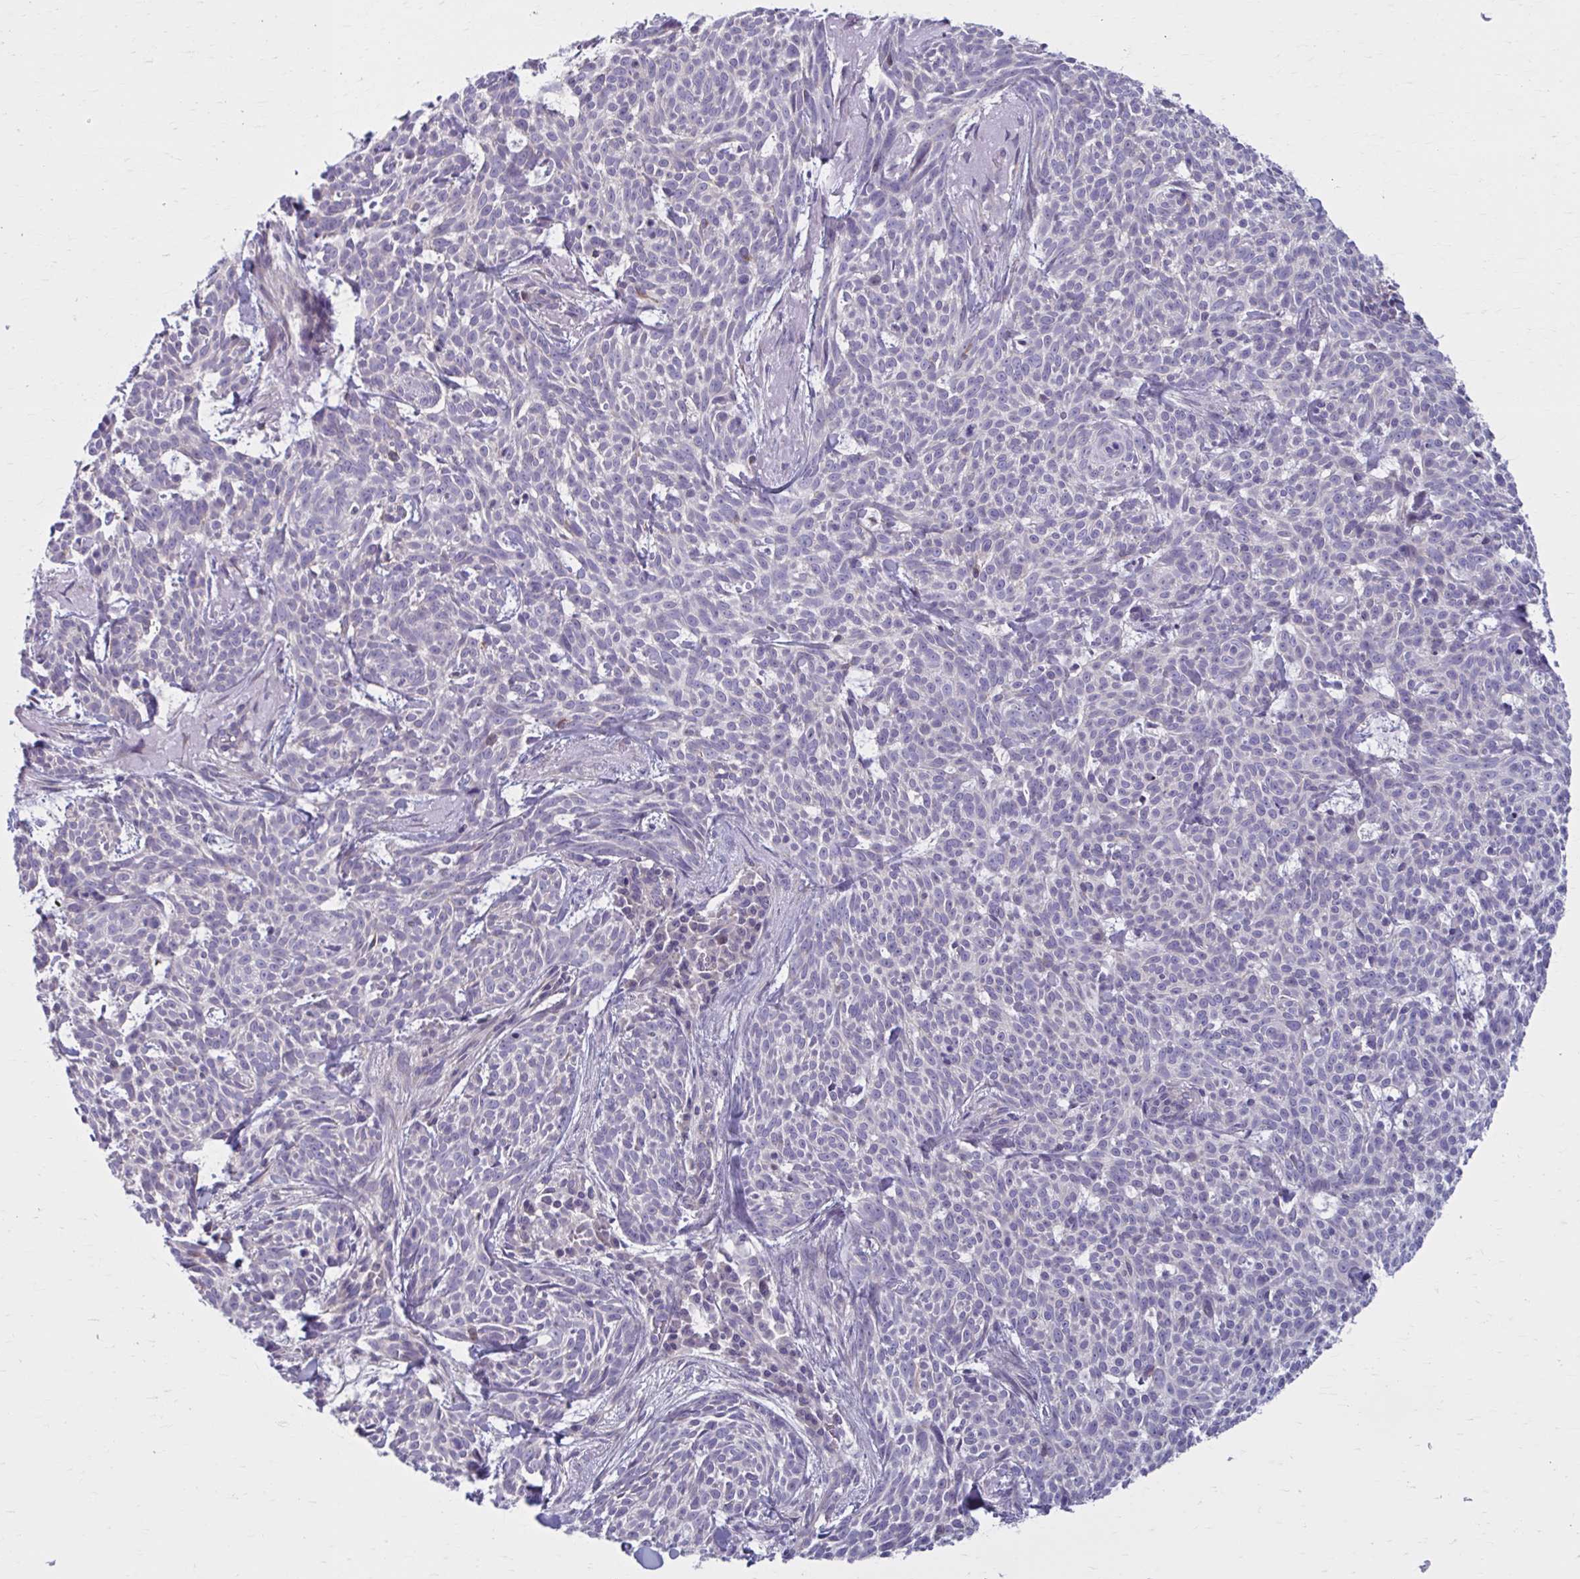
{"staining": {"intensity": "negative", "quantity": "none", "location": "none"}, "tissue": "skin cancer", "cell_type": "Tumor cells", "image_type": "cancer", "snomed": [{"axis": "morphology", "description": "Basal cell carcinoma"}, {"axis": "topography", "description": "Skin"}], "caption": "Tumor cells show no significant staining in skin basal cell carcinoma.", "gene": "CHST3", "patient": {"sex": "female", "age": 93}}